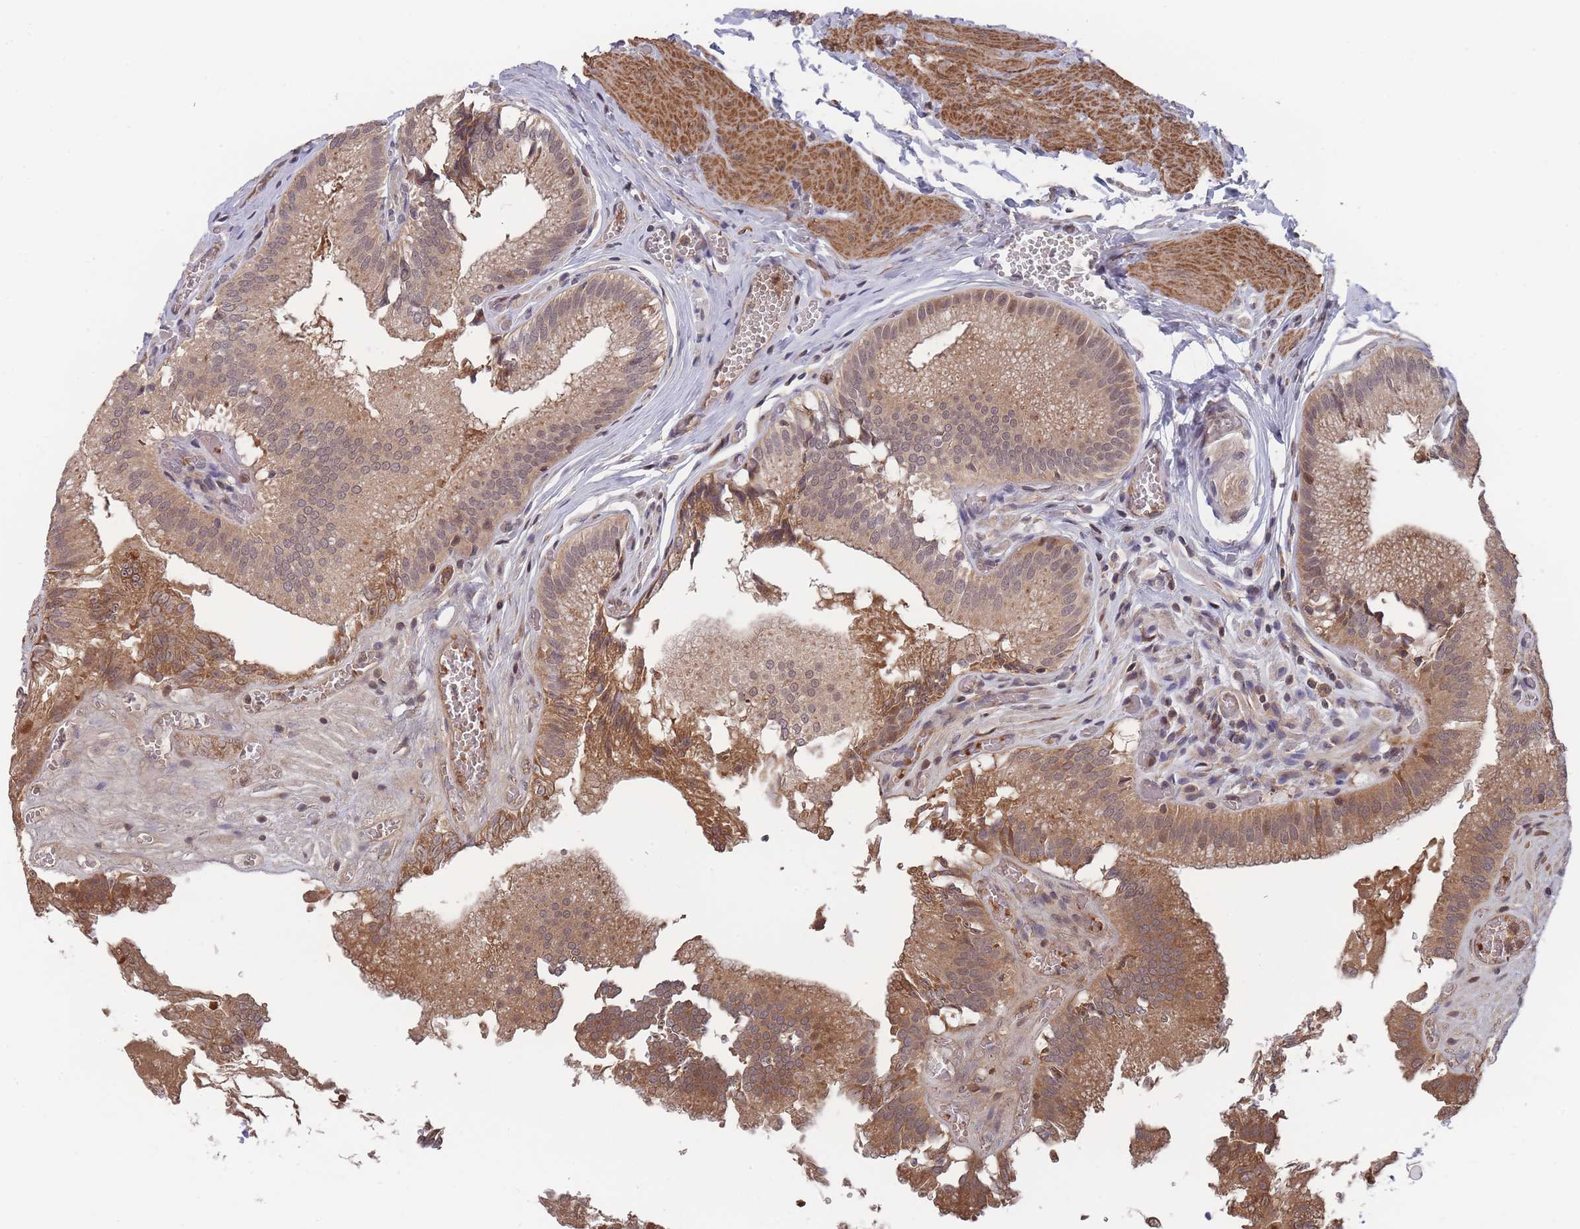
{"staining": {"intensity": "strong", "quantity": ">75%", "location": "cytoplasmic/membranous,nuclear"}, "tissue": "gallbladder", "cell_type": "Glandular cells", "image_type": "normal", "snomed": [{"axis": "morphology", "description": "Normal tissue, NOS"}, {"axis": "topography", "description": "Gallbladder"}, {"axis": "topography", "description": "Peripheral nerve tissue"}], "caption": "Strong cytoplasmic/membranous,nuclear positivity is seen in approximately >75% of glandular cells in unremarkable gallbladder.", "gene": "SF3B1", "patient": {"sex": "male", "age": 17}}